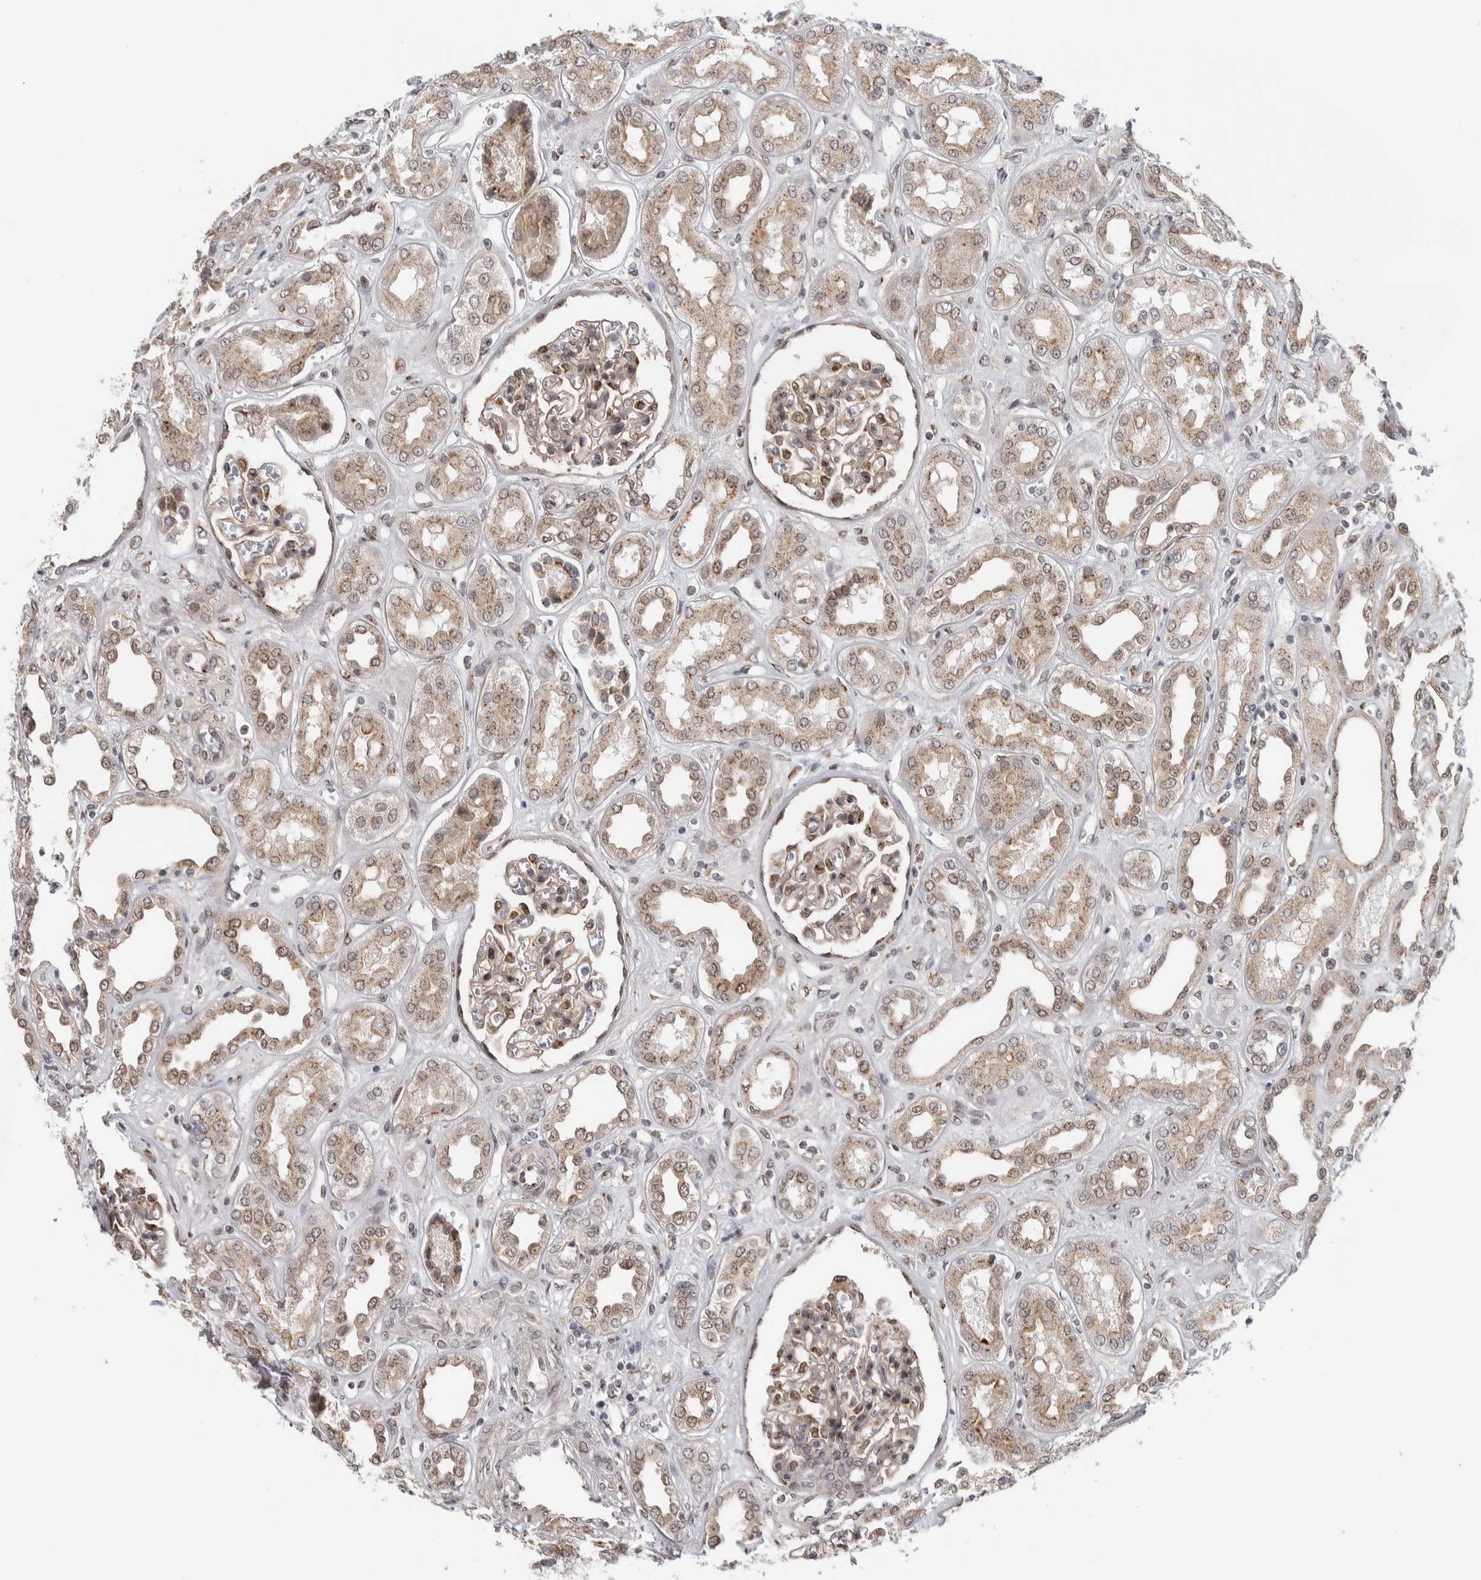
{"staining": {"intensity": "weak", "quantity": "25%-75%", "location": "cytoplasmic/membranous,nuclear"}, "tissue": "kidney", "cell_type": "Cells in glomeruli", "image_type": "normal", "snomed": [{"axis": "morphology", "description": "Normal tissue, NOS"}, {"axis": "topography", "description": "Kidney"}], "caption": "Immunohistochemistry (IHC) (DAB) staining of benign human kidney demonstrates weak cytoplasmic/membranous,nuclear protein staining in approximately 25%-75% of cells in glomeruli.", "gene": "ZMYND8", "patient": {"sex": "male", "age": 59}}